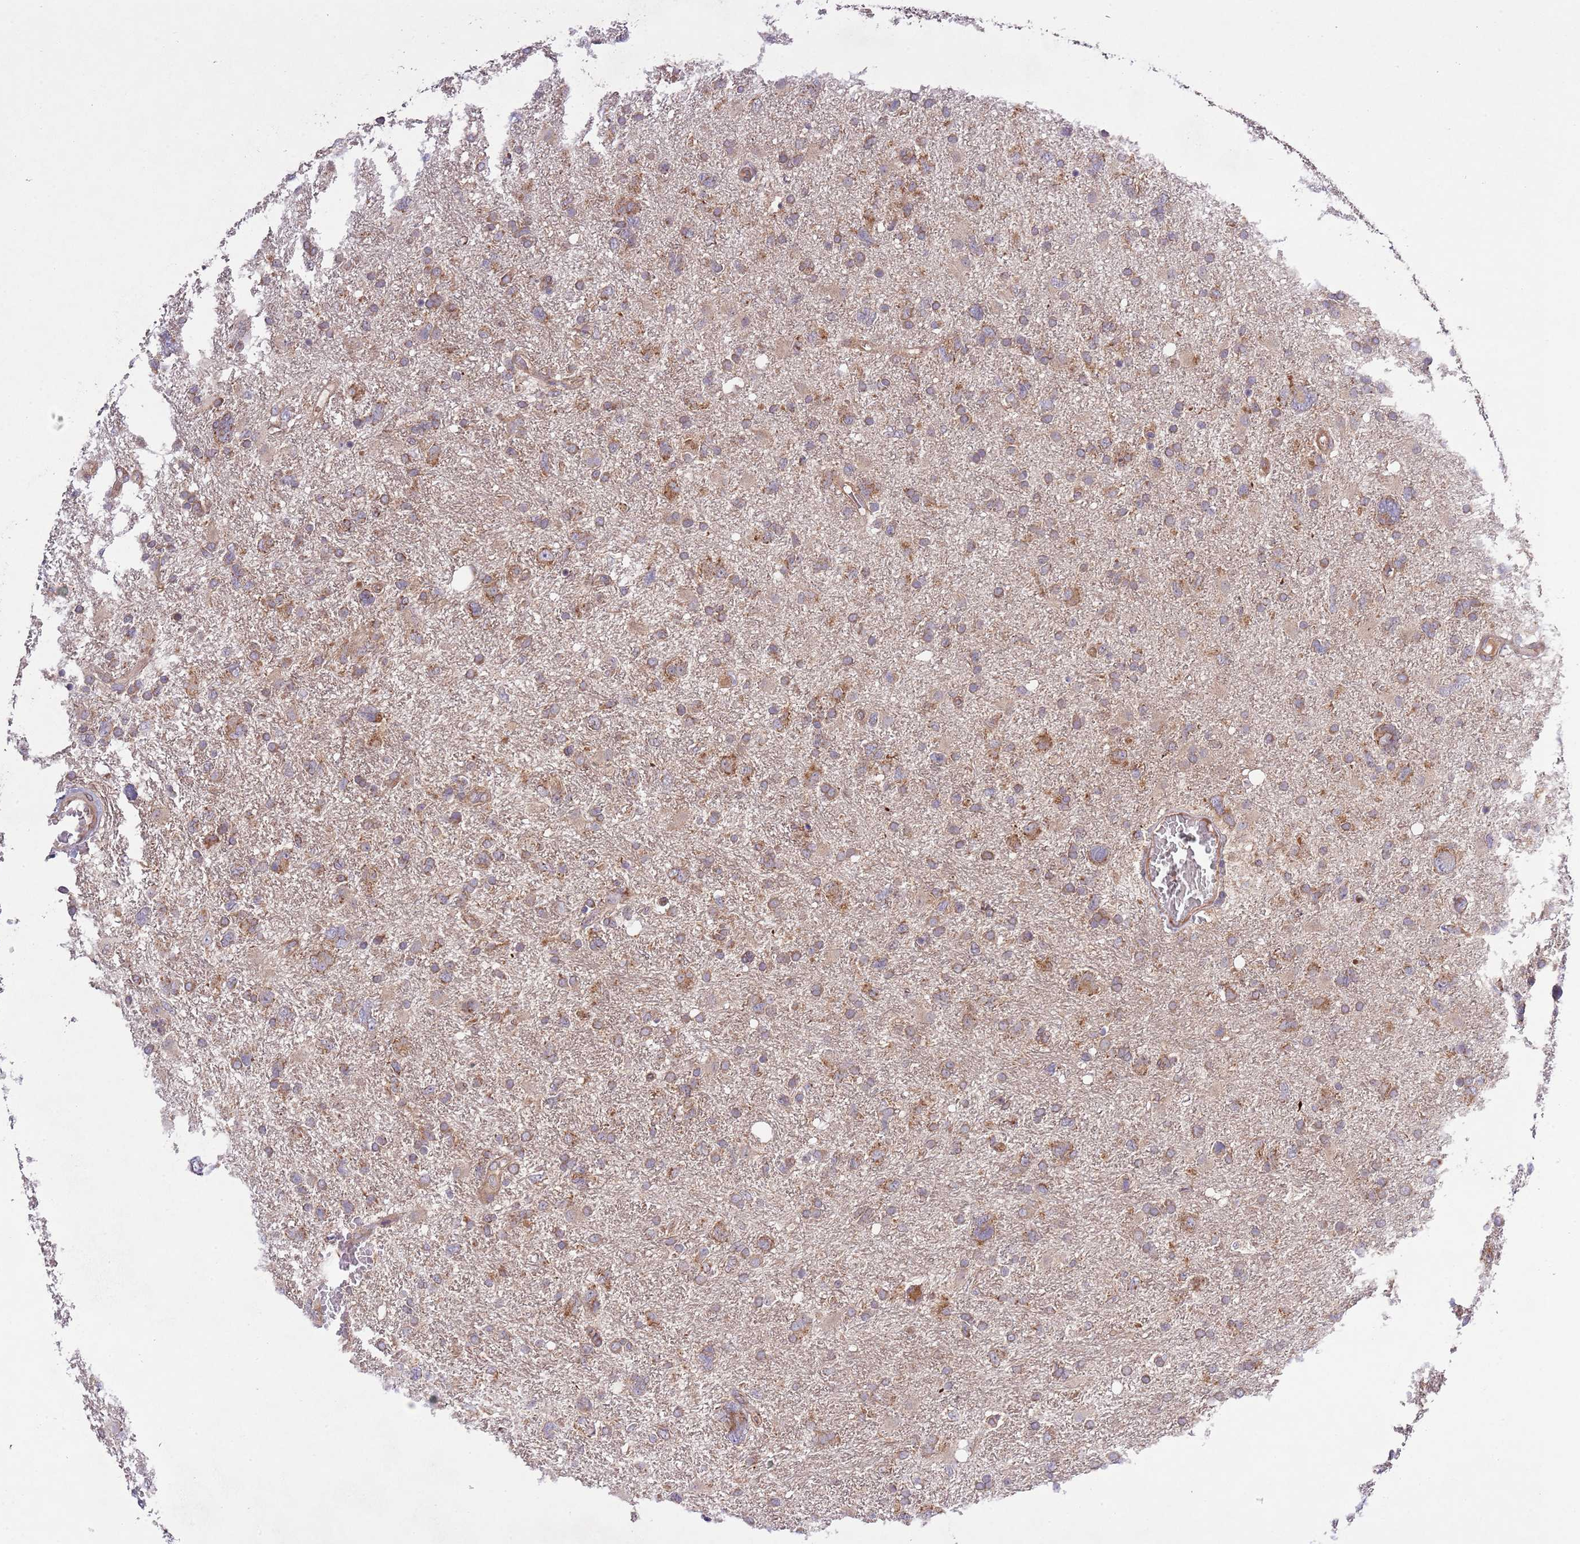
{"staining": {"intensity": "moderate", "quantity": "25%-75%", "location": "cytoplasmic/membranous"}, "tissue": "glioma", "cell_type": "Tumor cells", "image_type": "cancer", "snomed": [{"axis": "morphology", "description": "Glioma, malignant, High grade"}, {"axis": "topography", "description": "Brain"}], "caption": "The micrograph exhibits a brown stain indicating the presence of a protein in the cytoplasmic/membranous of tumor cells in malignant high-grade glioma.", "gene": "MFNG", "patient": {"sex": "male", "age": 61}}